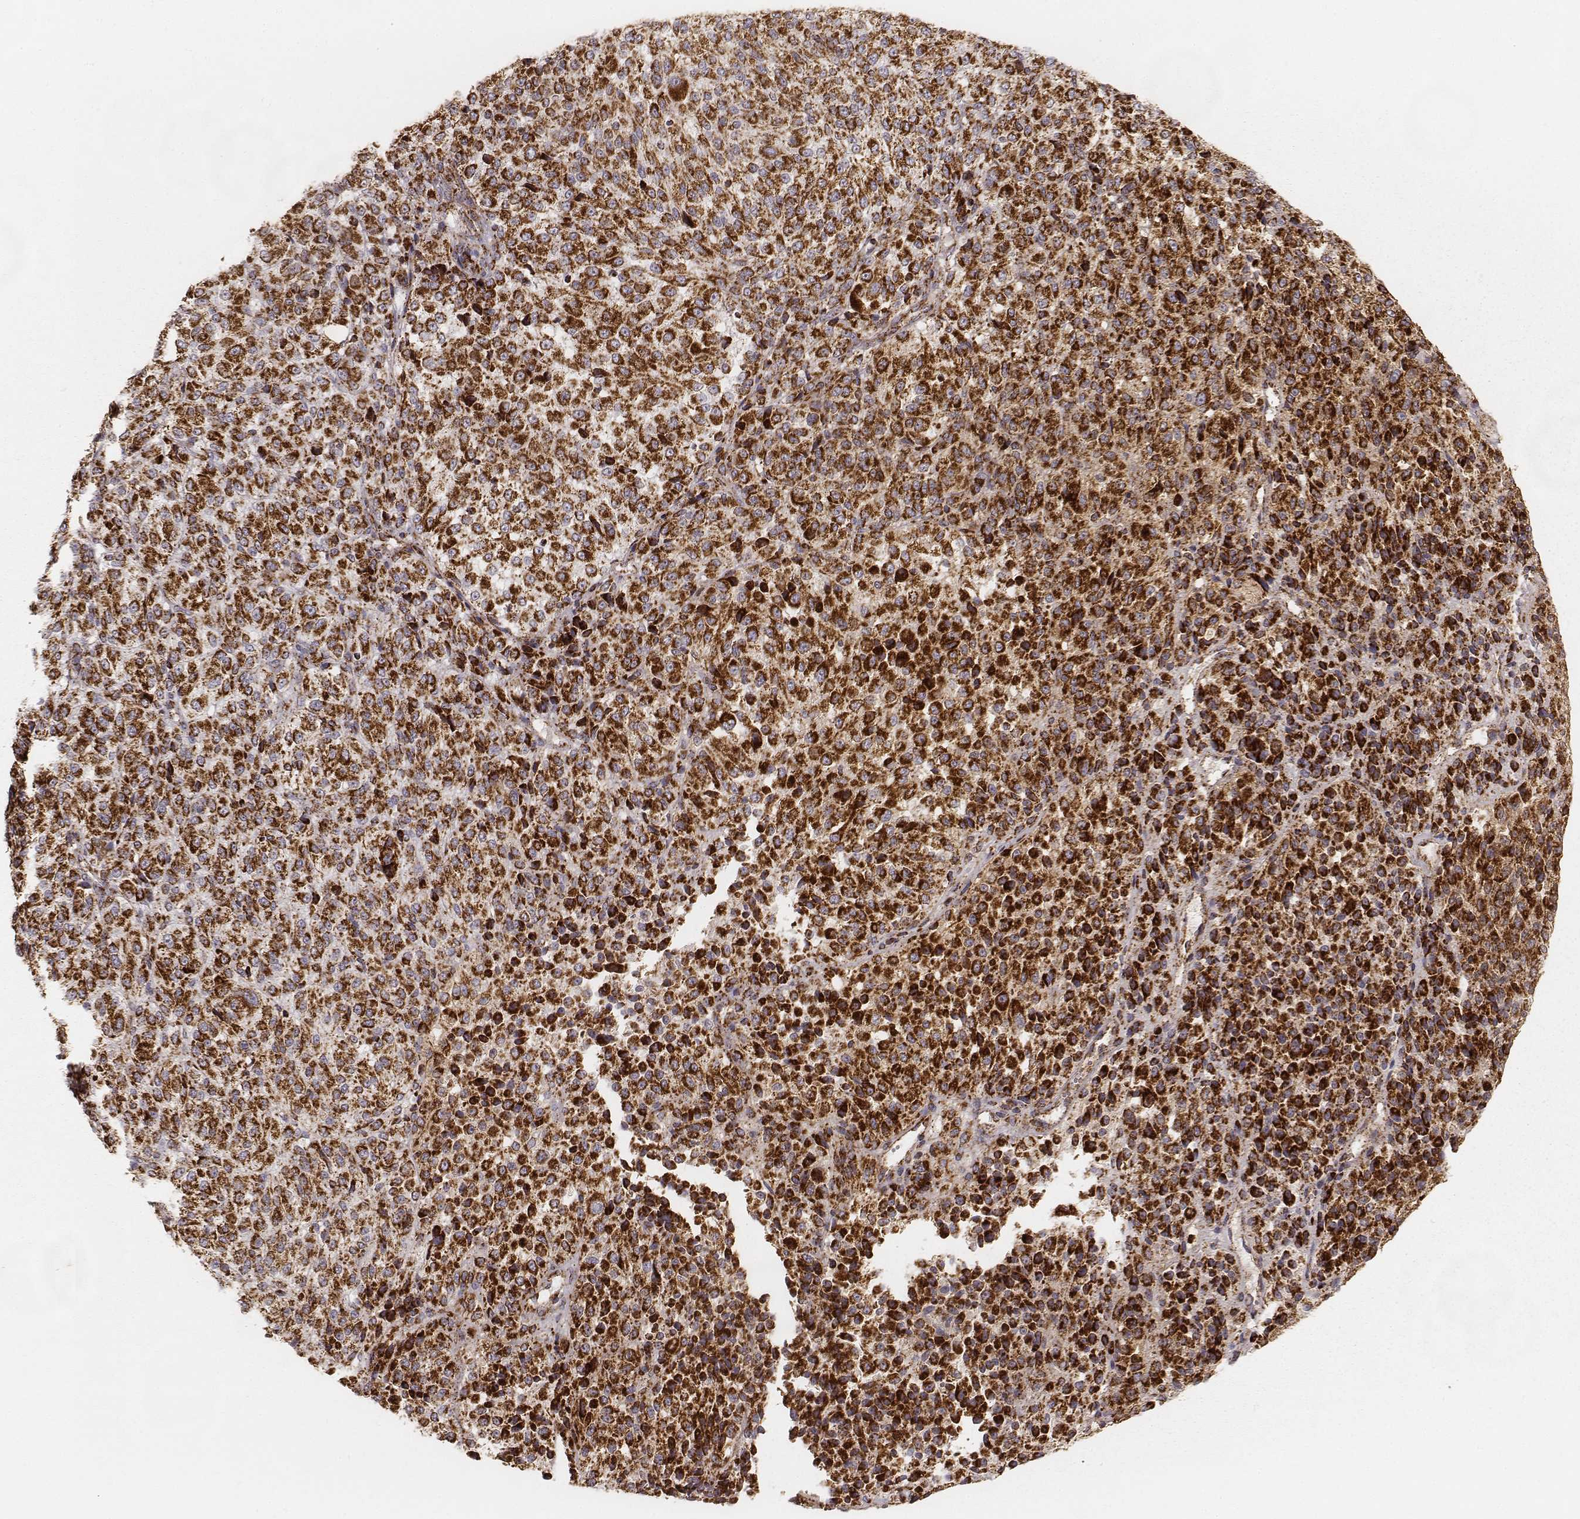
{"staining": {"intensity": "strong", "quantity": ">75%", "location": "cytoplasmic/membranous"}, "tissue": "melanoma", "cell_type": "Tumor cells", "image_type": "cancer", "snomed": [{"axis": "morphology", "description": "Malignant melanoma, Metastatic site"}, {"axis": "topography", "description": "Brain"}], "caption": "Strong cytoplasmic/membranous staining is appreciated in approximately >75% of tumor cells in malignant melanoma (metastatic site).", "gene": "CS", "patient": {"sex": "female", "age": 56}}